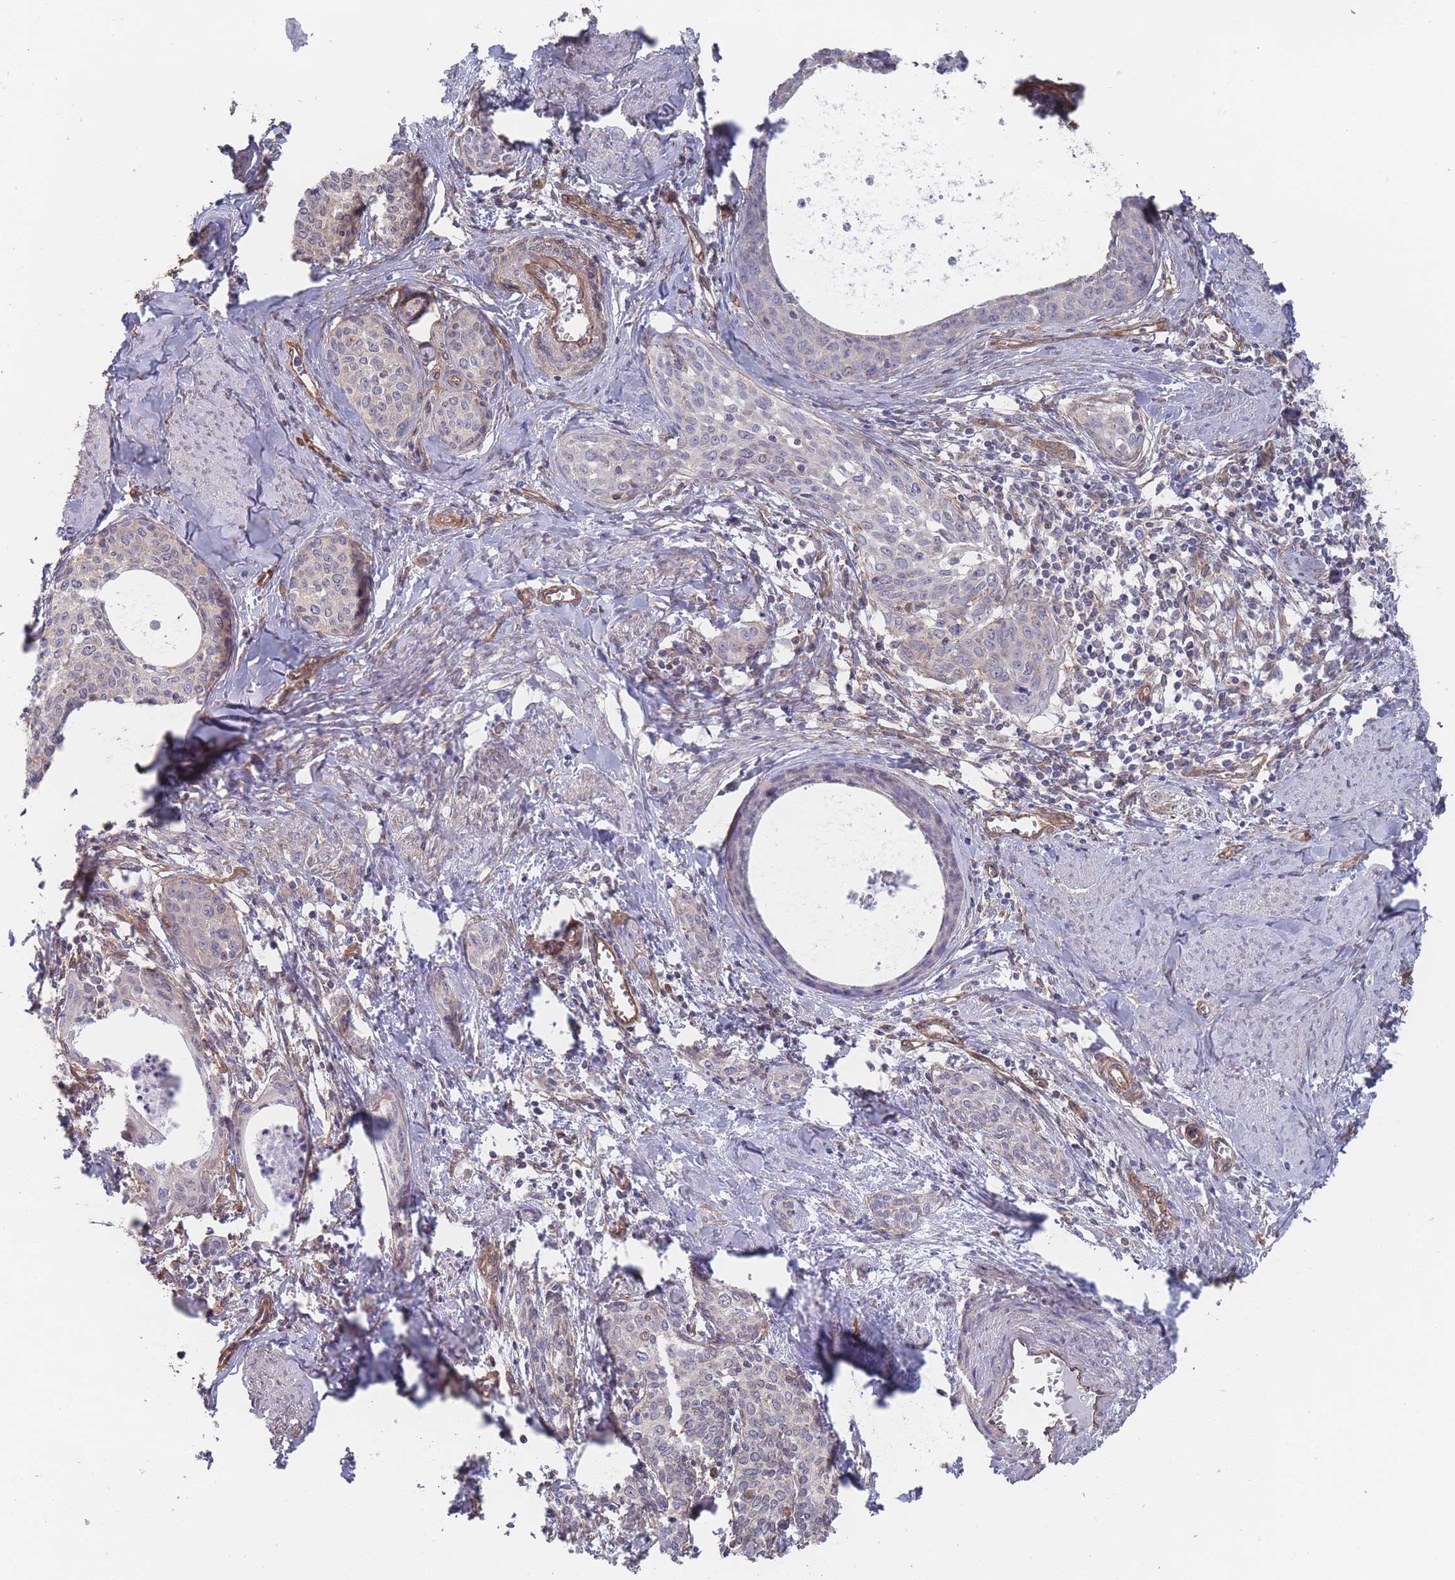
{"staining": {"intensity": "negative", "quantity": "none", "location": "none"}, "tissue": "cervical cancer", "cell_type": "Tumor cells", "image_type": "cancer", "snomed": [{"axis": "morphology", "description": "Squamous cell carcinoma, NOS"}, {"axis": "morphology", "description": "Adenocarcinoma, NOS"}, {"axis": "topography", "description": "Cervix"}], "caption": "The IHC photomicrograph has no significant positivity in tumor cells of cervical cancer (squamous cell carcinoma) tissue.", "gene": "SLC1A6", "patient": {"sex": "female", "age": 52}}